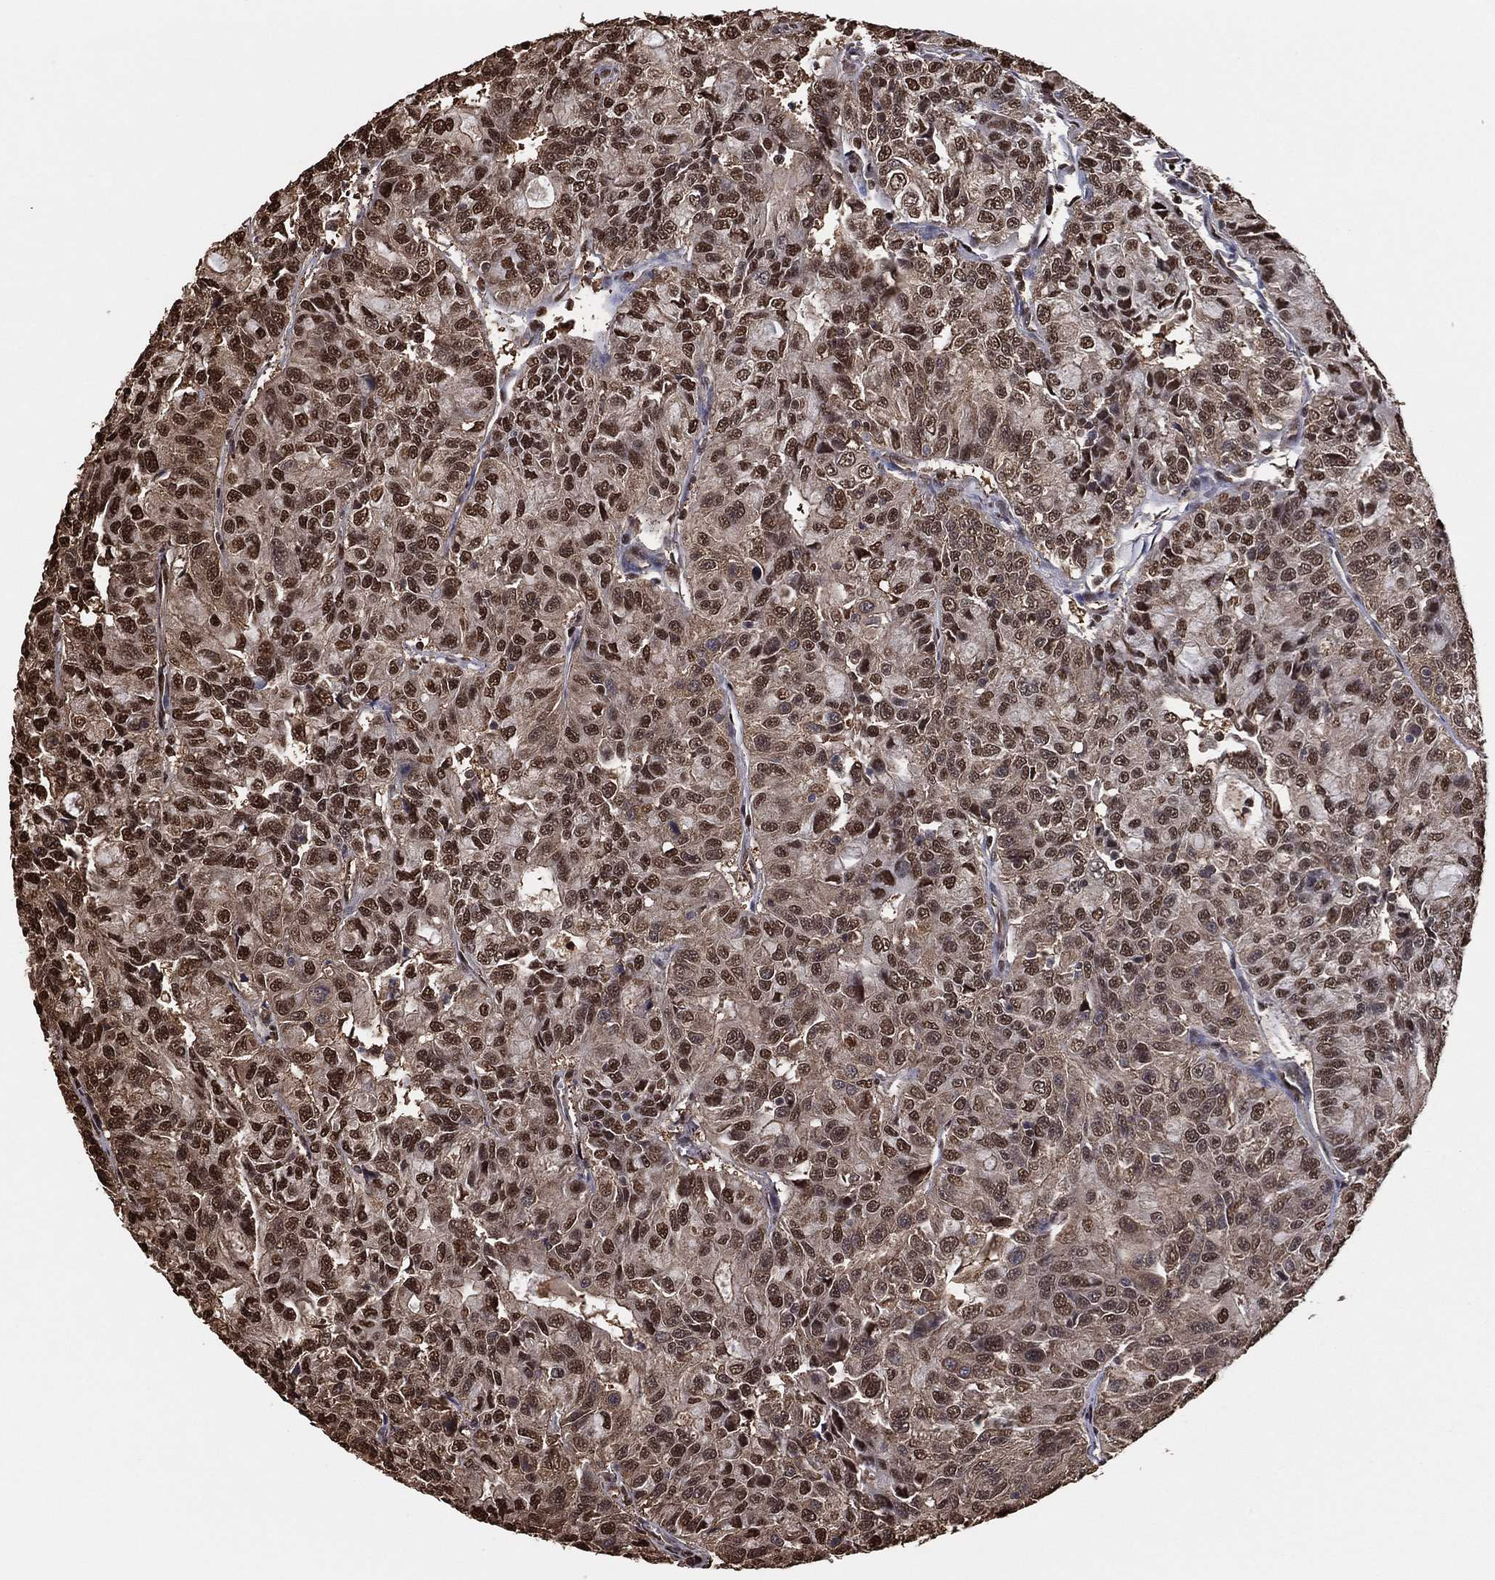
{"staining": {"intensity": "strong", "quantity": "25%-75%", "location": "nuclear"}, "tissue": "urothelial cancer", "cell_type": "Tumor cells", "image_type": "cancer", "snomed": [{"axis": "morphology", "description": "Urothelial carcinoma, NOS"}, {"axis": "morphology", "description": "Urothelial carcinoma, High grade"}, {"axis": "topography", "description": "Urinary bladder"}], "caption": "A high-resolution photomicrograph shows immunohistochemistry staining of urothelial cancer, which shows strong nuclear expression in about 25%-75% of tumor cells.", "gene": "GAPDH", "patient": {"sex": "female", "age": 73}}